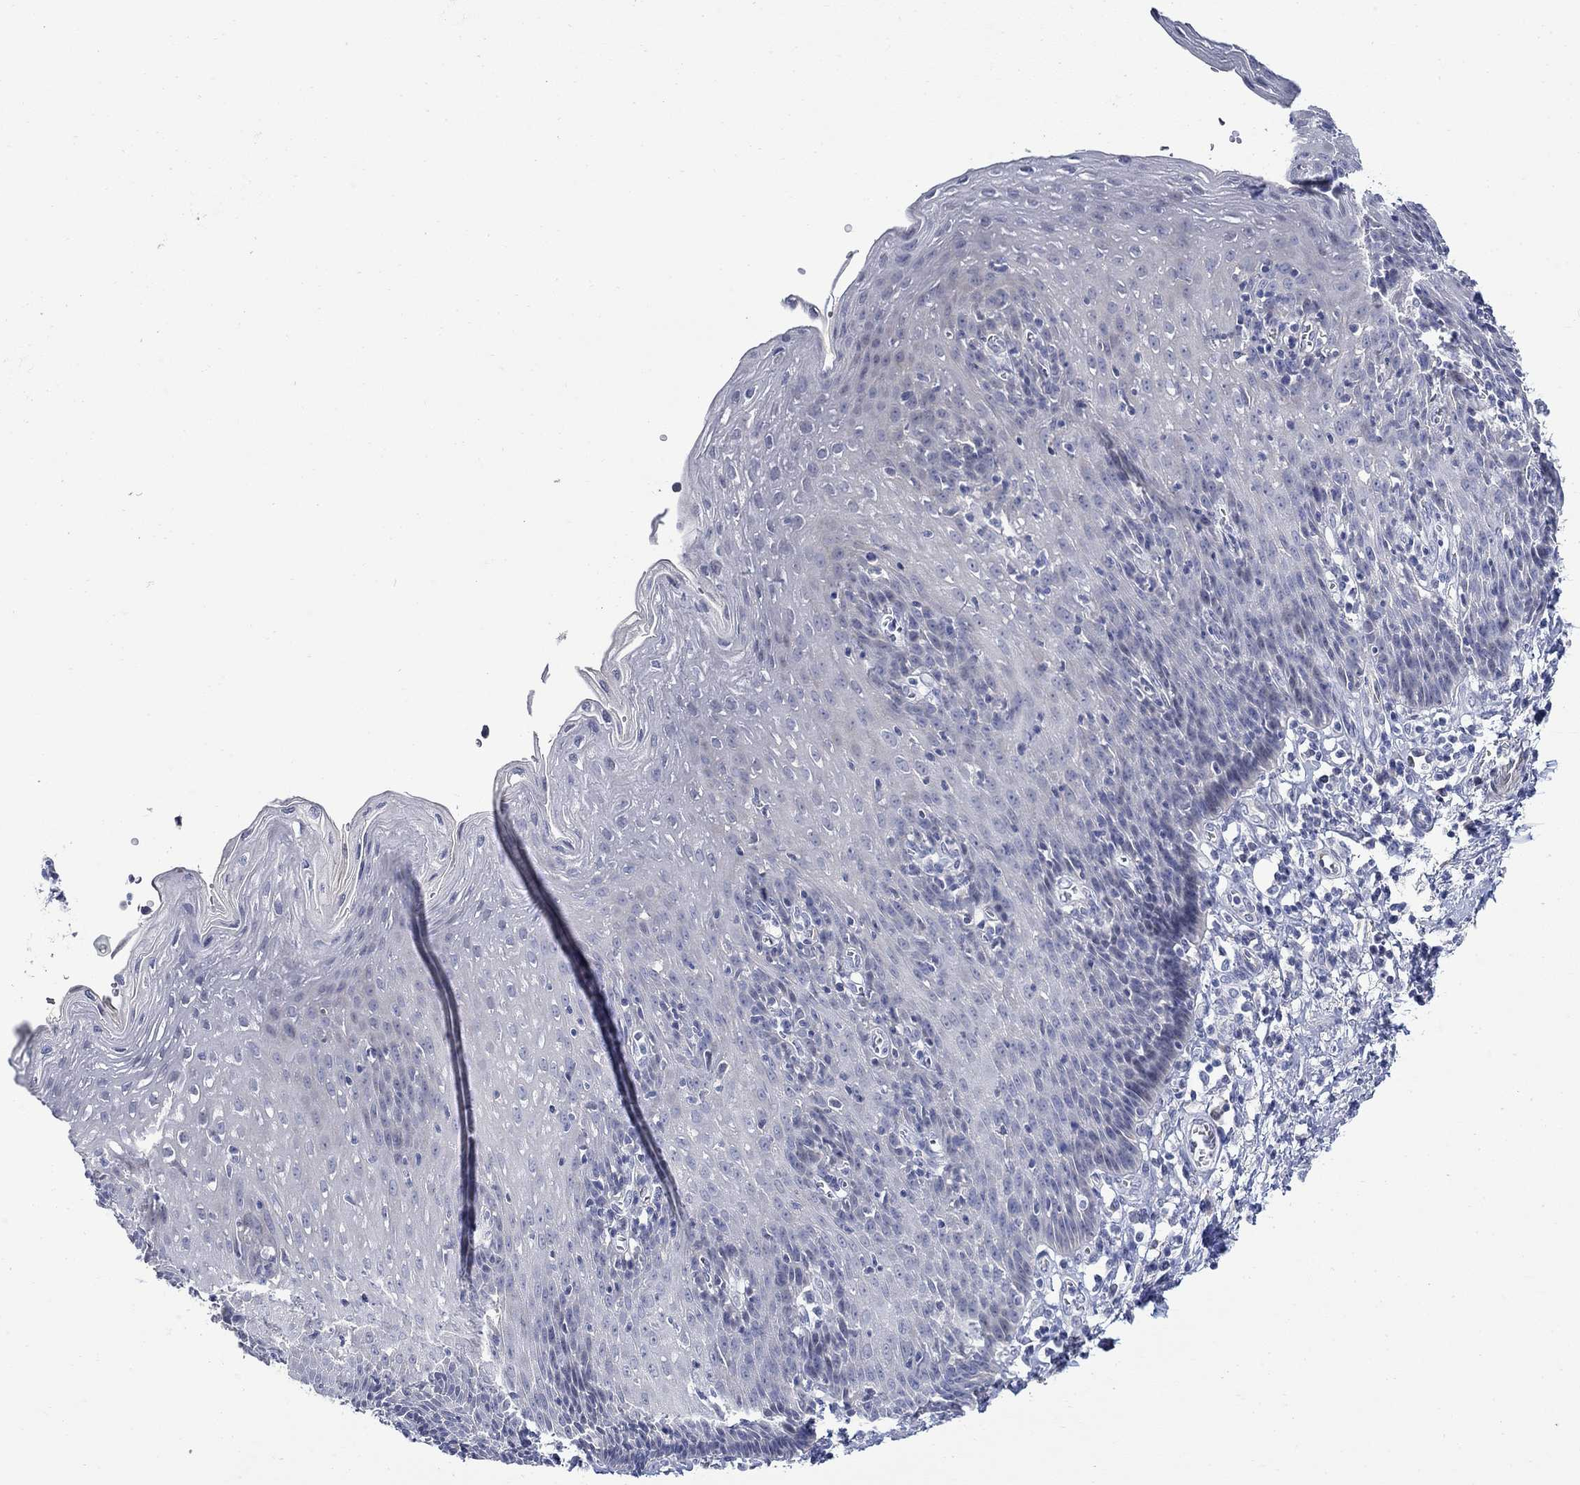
{"staining": {"intensity": "negative", "quantity": "none", "location": "none"}, "tissue": "esophagus", "cell_type": "Squamous epithelial cells", "image_type": "normal", "snomed": [{"axis": "morphology", "description": "Normal tissue, NOS"}, {"axis": "topography", "description": "Esophagus"}], "caption": "An immunohistochemistry (IHC) micrograph of benign esophagus is shown. There is no staining in squamous epithelial cells of esophagus.", "gene": "DLK1", "patient": {"sex": "male", "age": 57}}